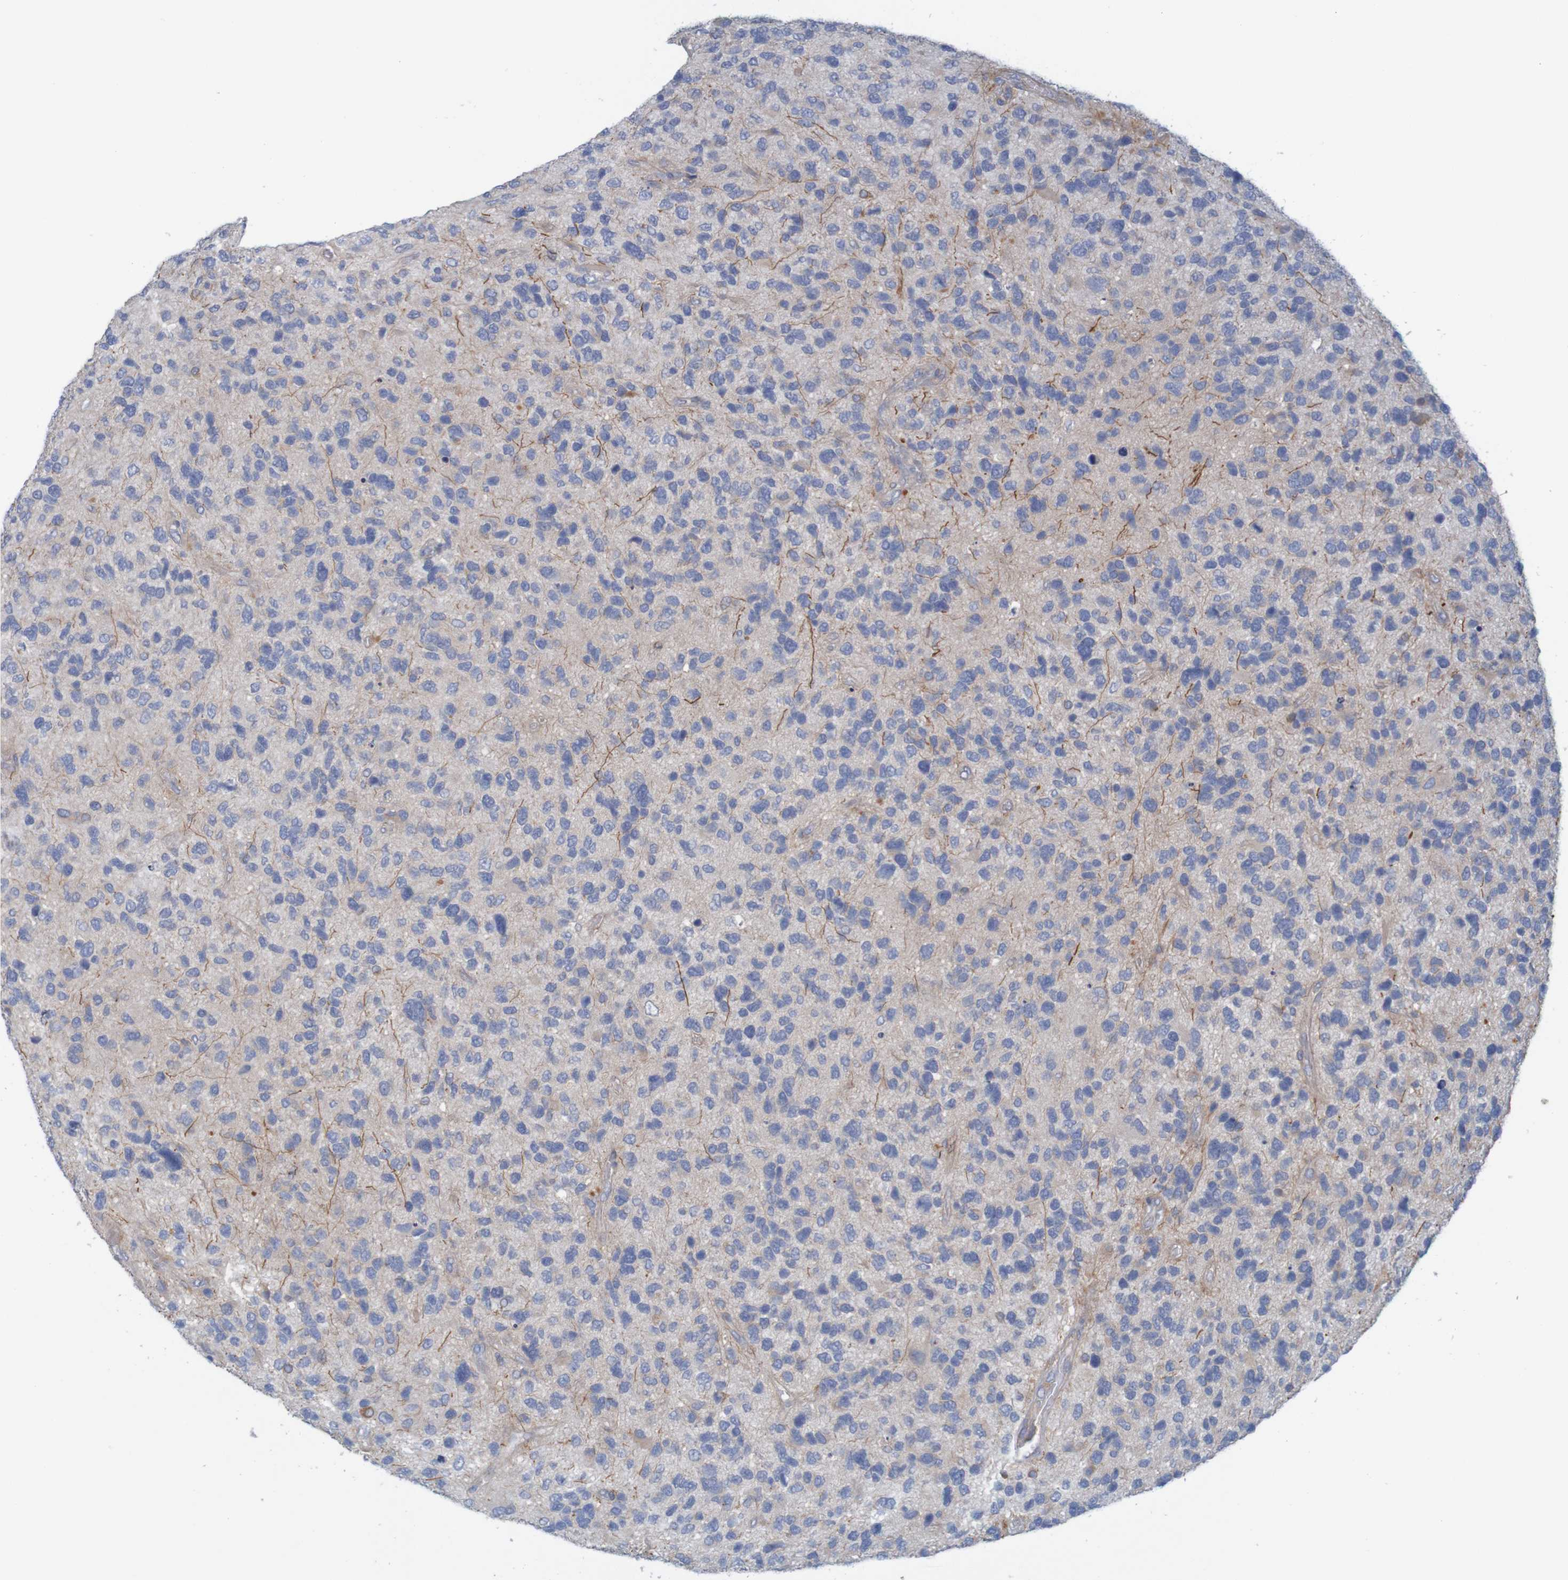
{"staining": {"intensity": "weak", "quantity": "<25%", "location": "cytoplasmic/membranous"}, "tissue": "glioma", "cell_type": "Tumor cells", "image_type": "cancer", "snomed": [{"axis": "morphology", "description": "Glioma, malignant, High grade"}, {"axis": "topography", "description": "Brain"}], "caption": "There is no significant expression in tumor cells of high-grade glioma (malignant). (DAB (3,3'-diaminobenzidine) immunohistochemistry with hematoxylin counter stain).", "gene": "KRT23", "patient": {"sex": "female", "age": 58}}